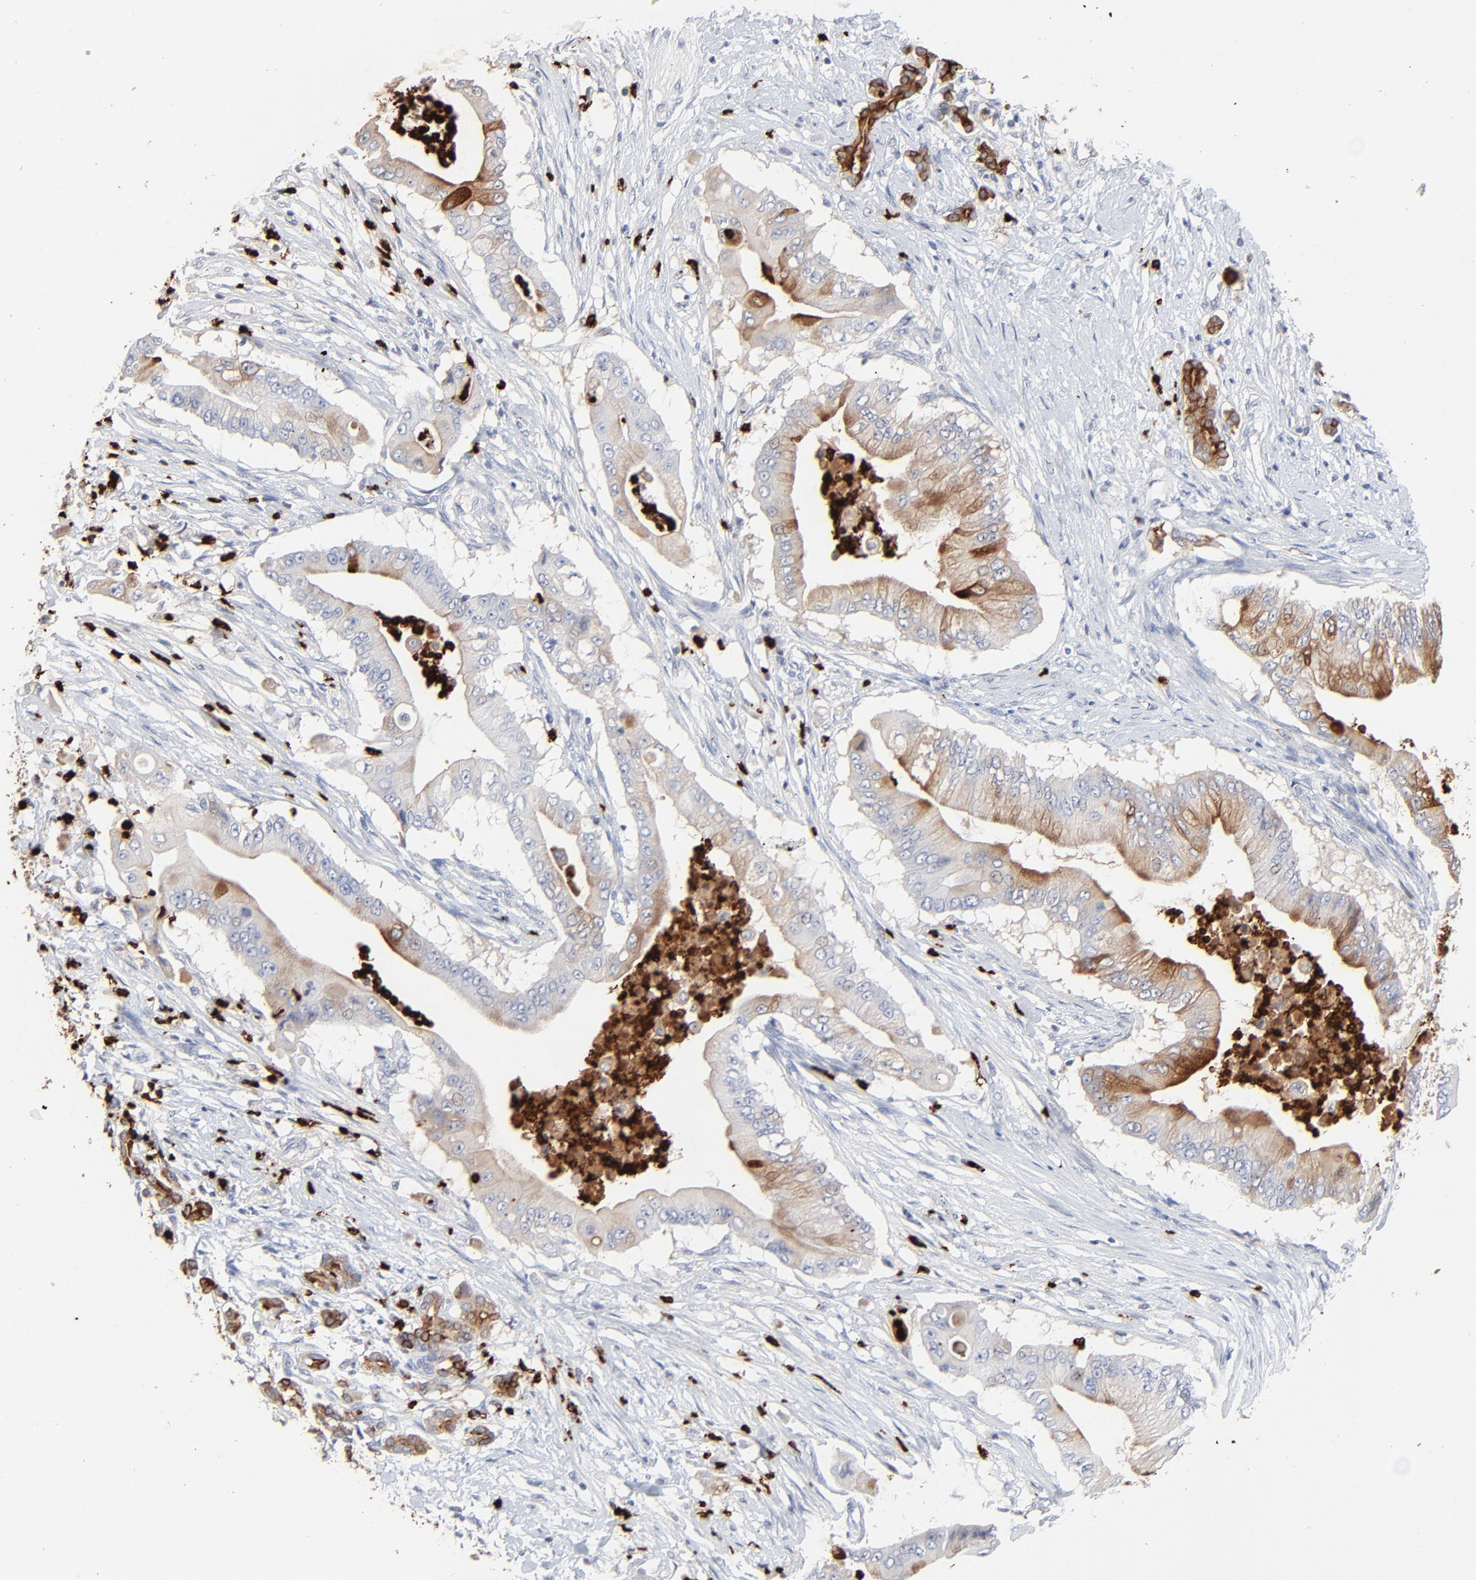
{"staining": {"intensity": "moderate", "quantity": ">75%", "location": "cytoplasmic/membranous"}, "tissue": "pancreatic cancer", "cell_type": "Tumor cells", "image_type": "cancer", "snomed": [{"axis": "morphology", "description": "Adenocarcinoma, NOS"}, {"axis": "topography", "description": "Pancreas"}], "caption": "Protein staining of pancreatic adenocarcinoma tissue exhibits moderate cytoplasmic/membranous positivity in approximately >75% of tumor cells.", "gene": "LCN2", "patient": {"sex": "male", "age": 62}}